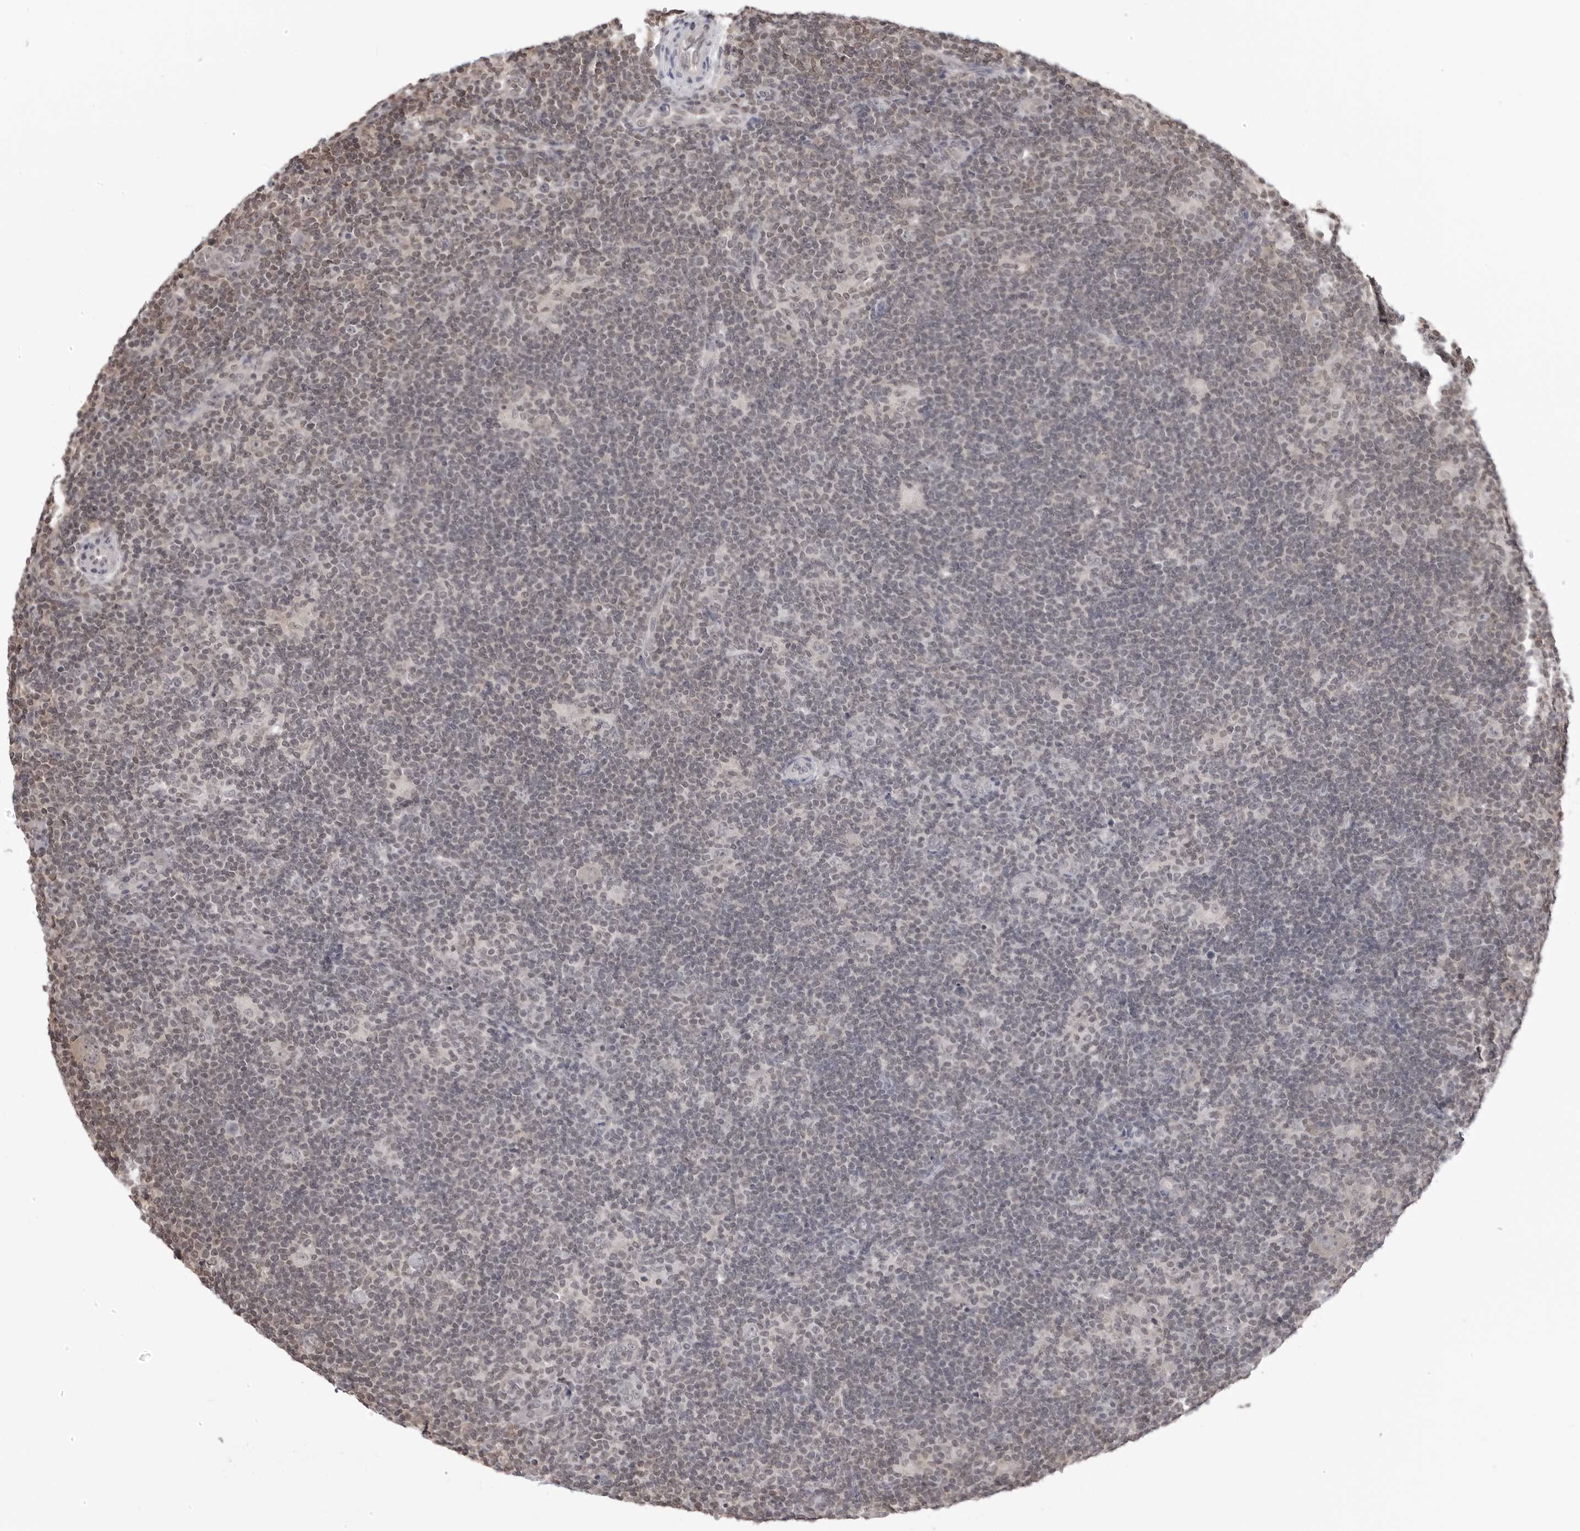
{"staining": {"intensity": "negative", "quantity": "none", "location": "none"}, "tissue": "lymphoma", "cell_type": "Tumor cells", "image_type": "cancer", "snomed": [{"axis": "morphology", "description": "Hodgkin's disease, NOS"}, {"axis": "topography", "description": "Lymph node"}], "caption": "Photomicrograph shows no significant protein staining in tumor cells of Hodgkin's disease.", "gene": "YWHAG", "patient": {"sex": "female", "age": 57}}